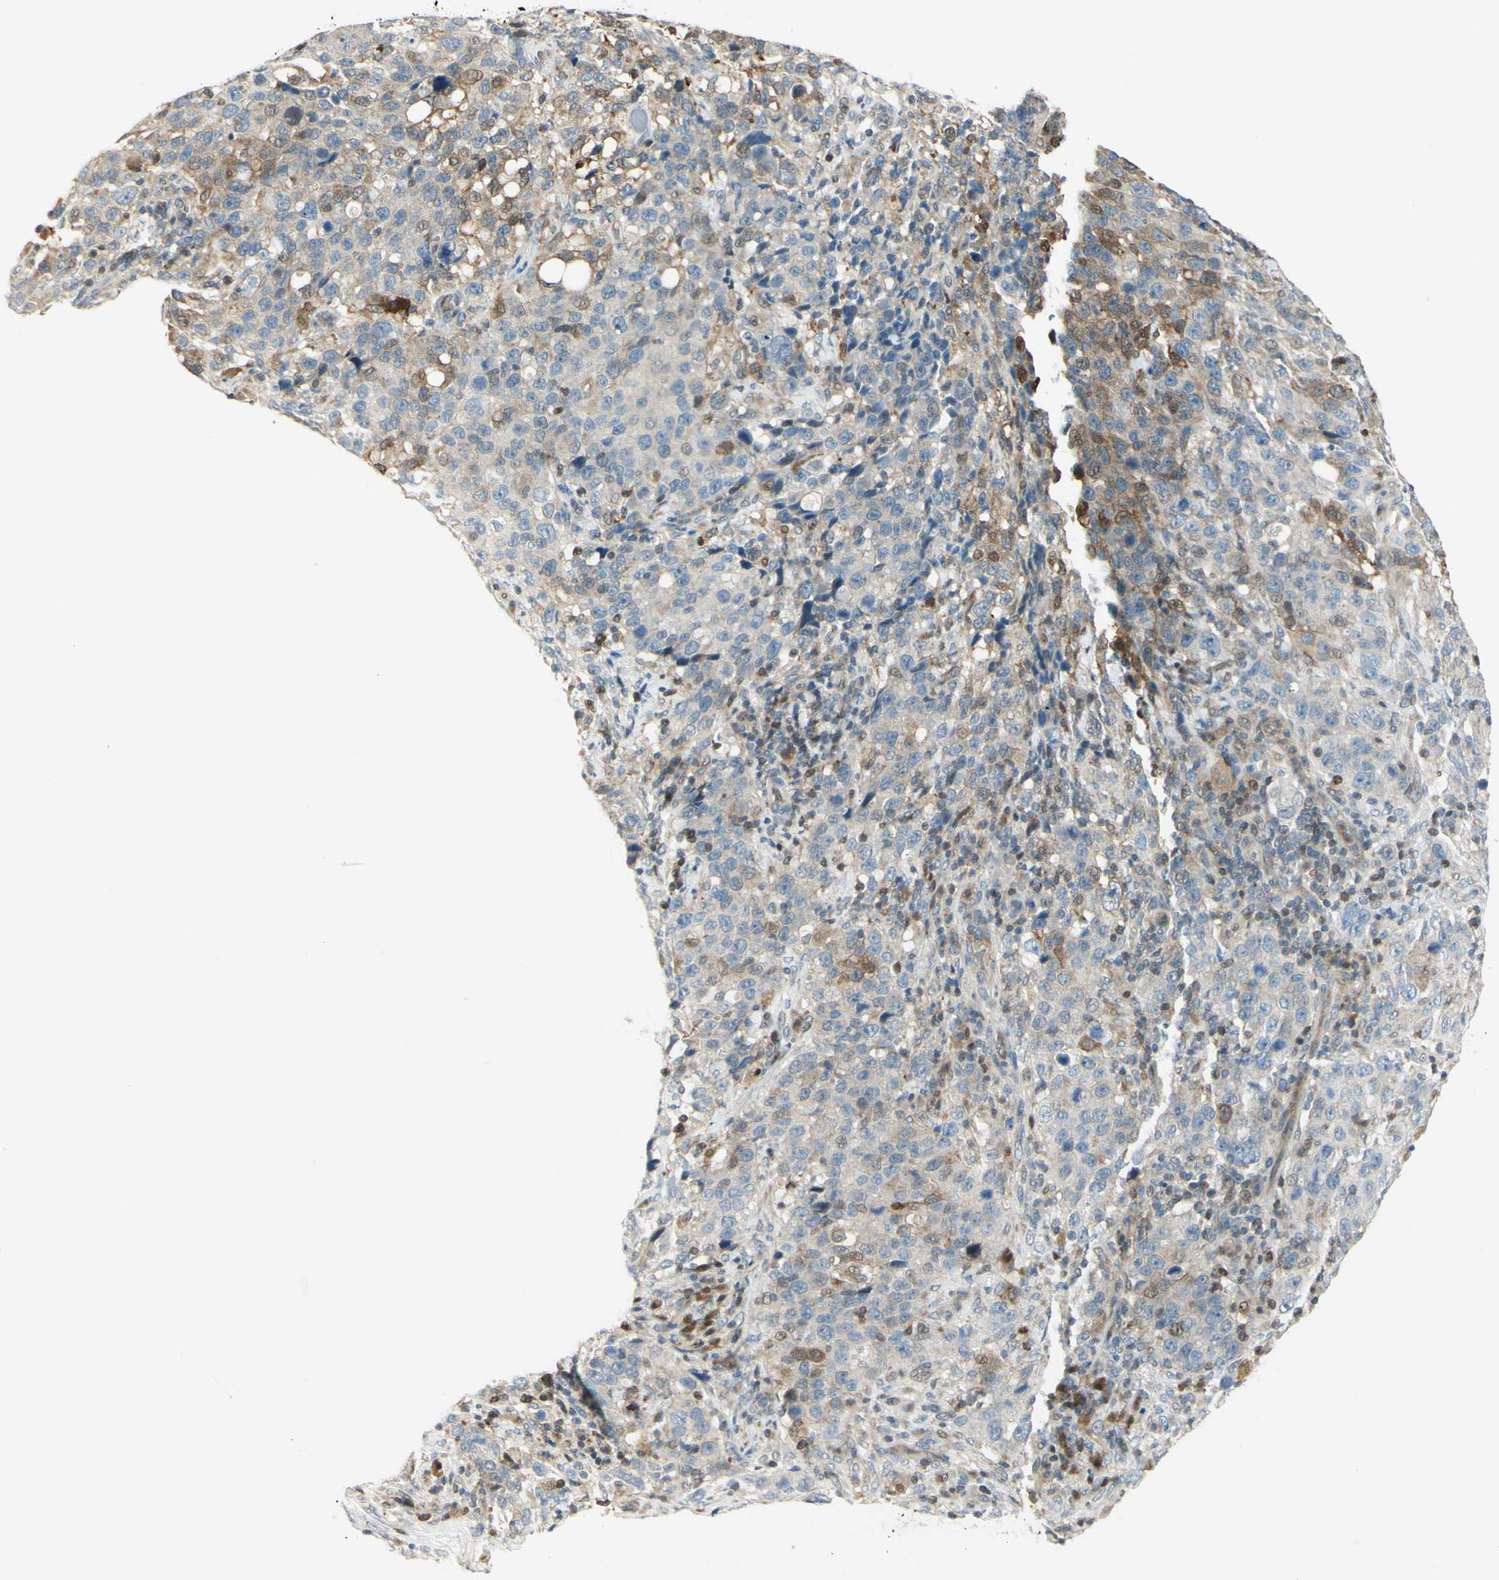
{"staining": {"intensity": "moderate", "quantity": ">75%", "location": "cytoplasmic/membranous"}, "tissue": "stomach cancer", "cell_type": "Tumor cells", "image_type": "cancer", "snomed": [{"axis": "morphology", "description": "Normal tissue, NOS"}, {"axis": "morphology", "description": "Adenocarcinoma, NOS"}, {"axis": "topography", "description": "Stomach"}], "caption": "The immunohistochemical stain labels moderate cytoplasmic/membranous expression in tumor cells of stomach cancer tissue. The staining was performed using DAB (3,3'-diaminobenzidine) to visualize the protein expression in brown, while the nuclei were stained in blue with hematoxylin (Magnification: 20x).", "gene": "C1orf159", "patient": {"sex": "male", "age": 48}}